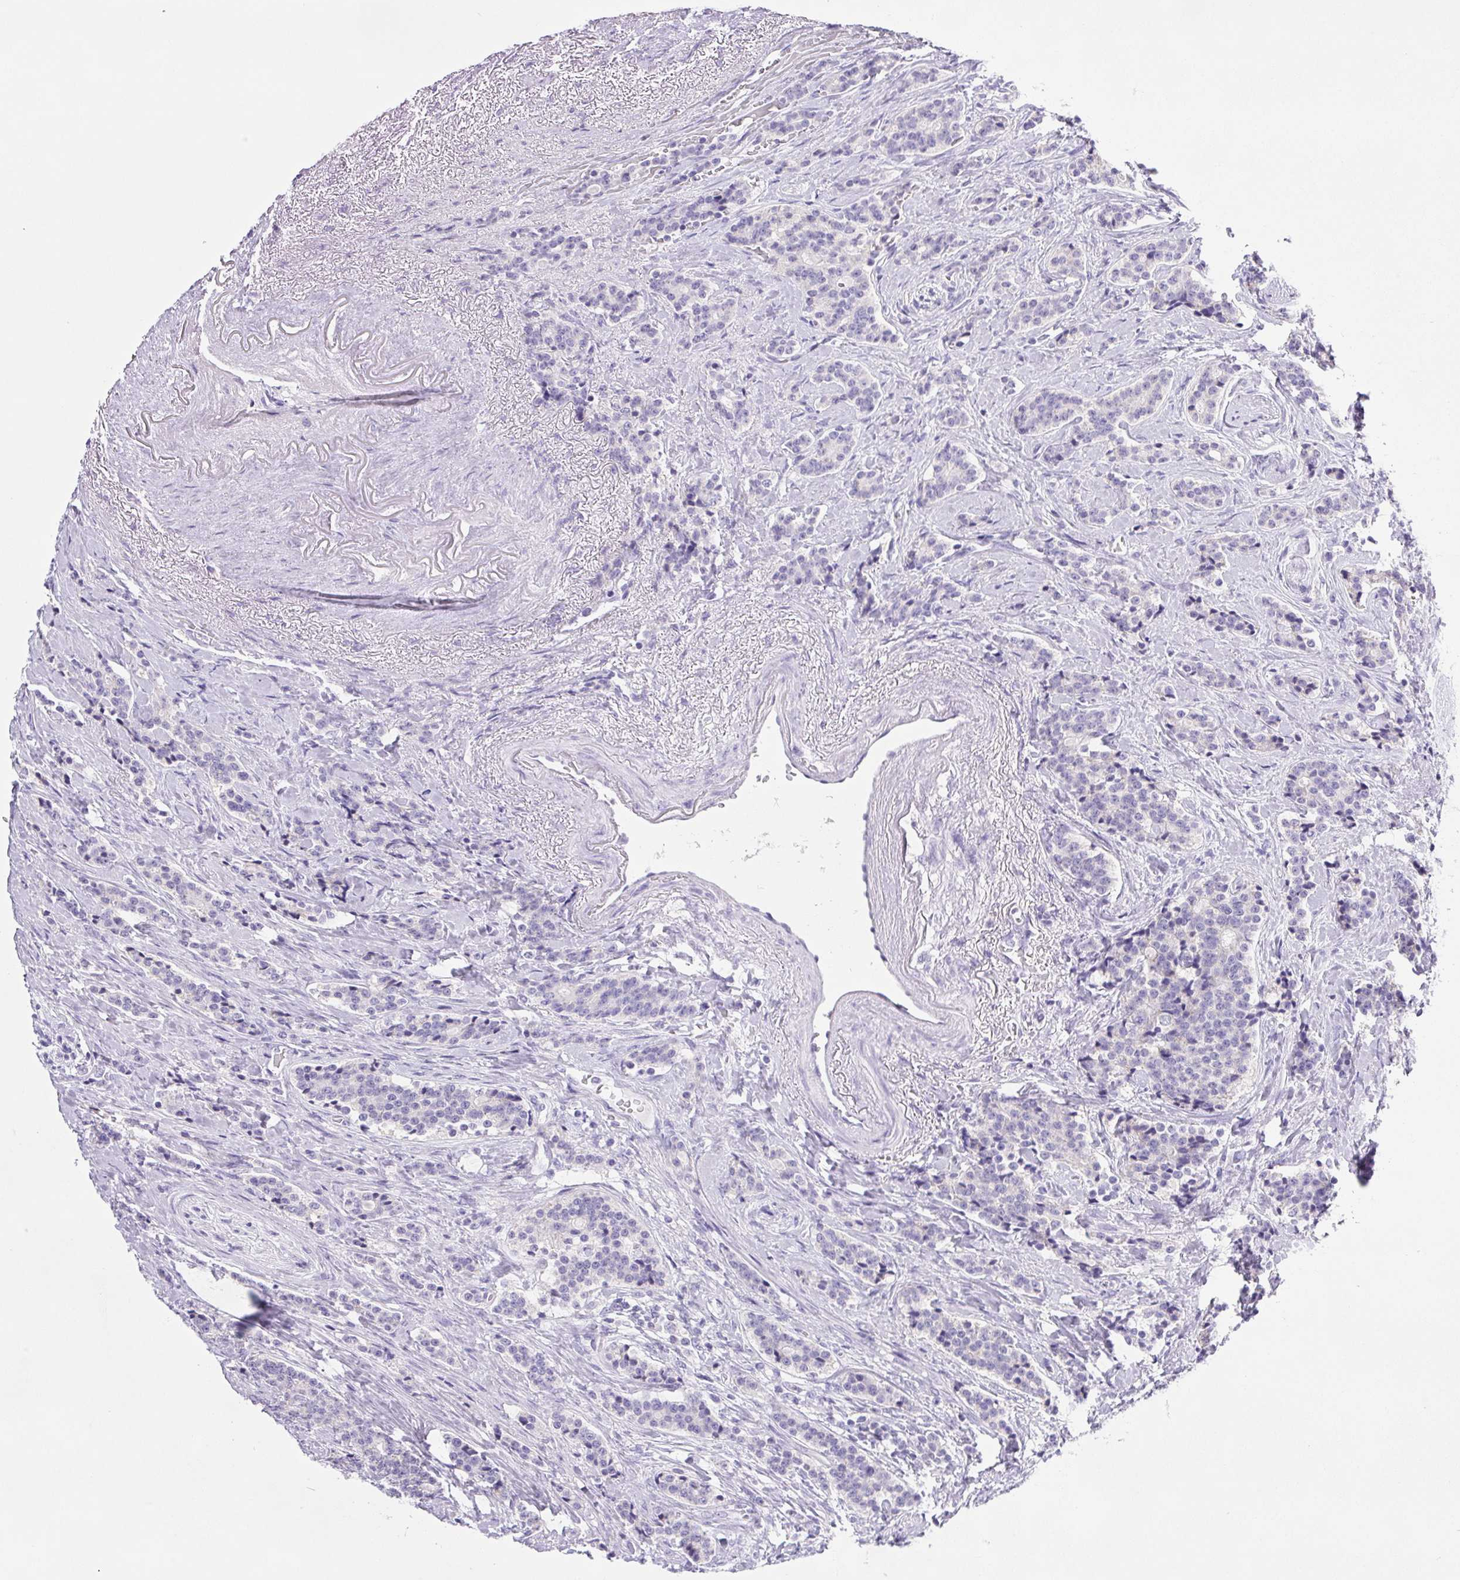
{"staining": {"intensity": "negative", "quantity": "none", "location": "none"}, "tissue": "carcinoid", "cell_type": "Tumor cells", "image_type": "cancer", "snomed": [{"axis": "morphology", "description": "Carcinoid, malignant, NOS"}, {"axis": "topography", "description": "Small intestine"}], "caption": "Tumor cells are negative for brown protein staining in carcinoid.", "gene": "SYNPR", "patient": {"sex": "female", "age": 73}}